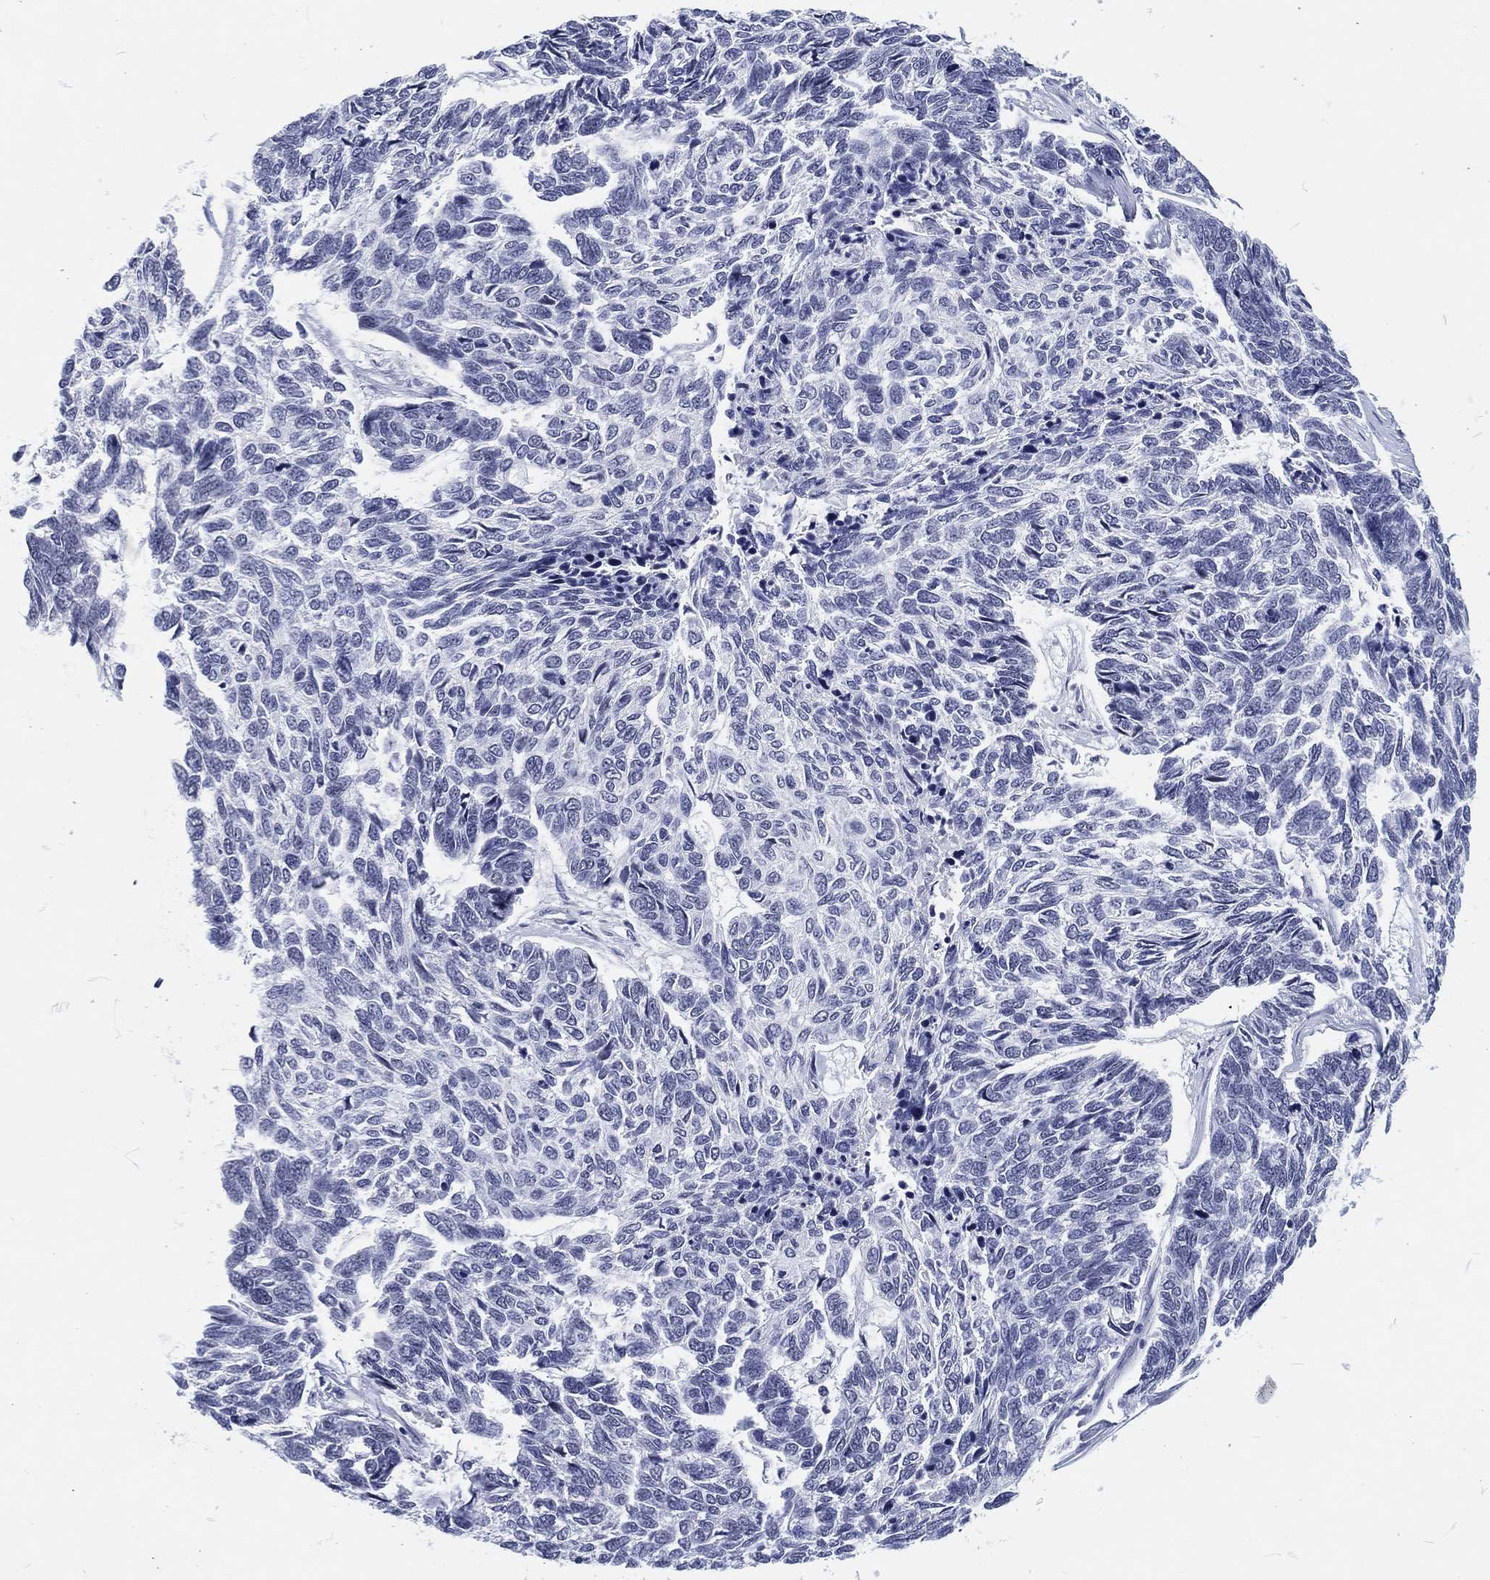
{"staining": {"intensity": "negative", "quantity": "none", "location": "none"}, "tissue": "skin cancer", "cell_type": "Tumor cells", "image_type": "cancer", "snomed": [{"axis": "morphology", "description": "Basal cell carcinoma"}, {"axis": "topography", "description": "Skin"}], "caption": "An image of human skin basal cell carcinoma is negative for staining in tumor cells. (DAB (3,3'-diaminobenzidine) immunohistochemistry (IHC), high magnification).", "gene": "MAPK8IP1", "patient": {"sex": "female", "age": 65}}